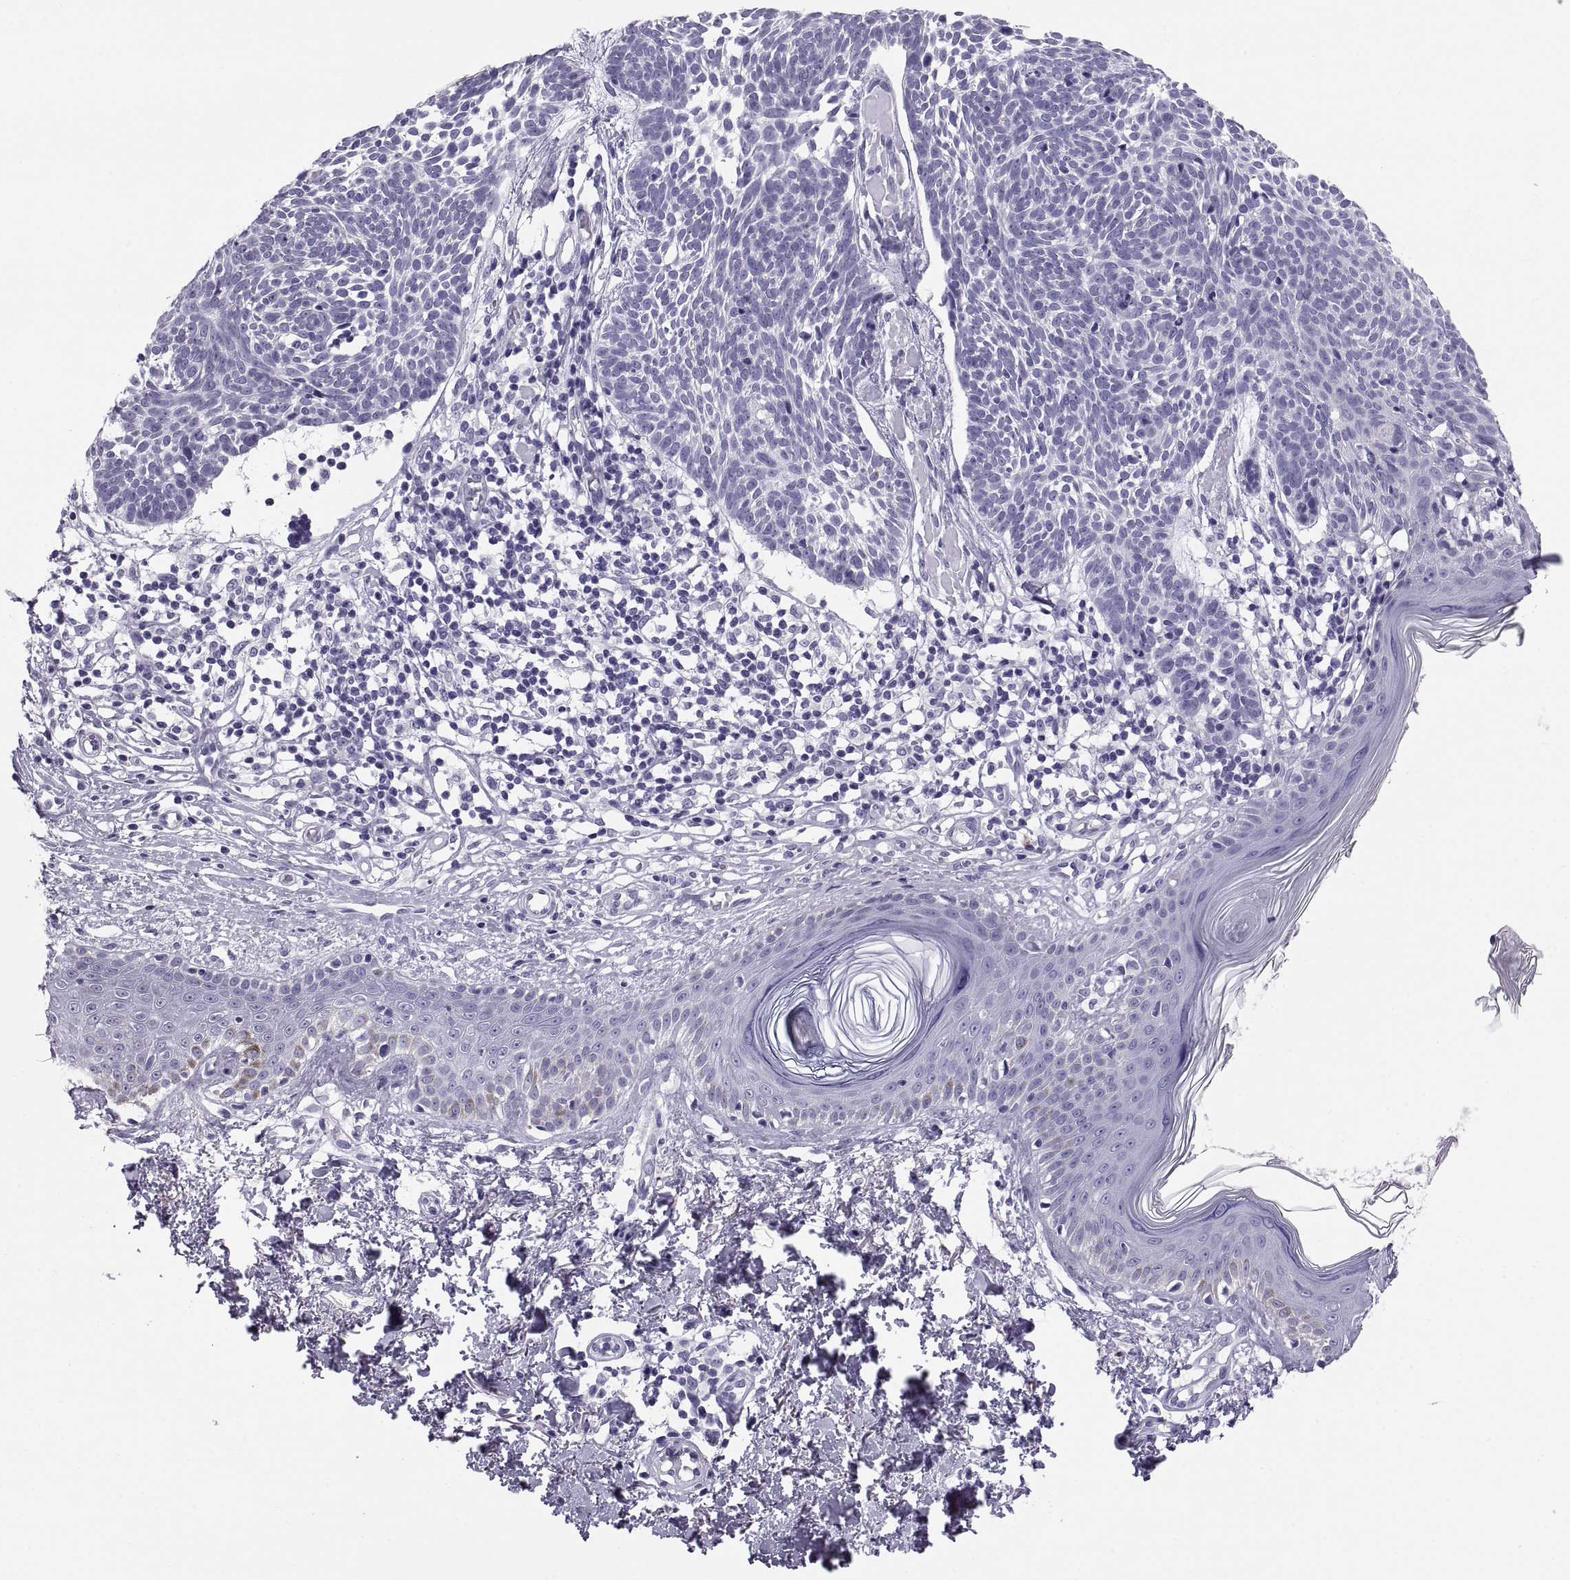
{"staining": {"intensity": "negative", "quantity": "none", "location": "none"}, "tissue": "skin cancer", "cell_type": "Tumor cells", "image_type": "cancer", "snomed": [{"axis": "morphology", "description": "Basal cell carcinoma"}, {"axis": "topography", "description": "Skin"}], "caption": "This is a photomicrograph of immunohistochemistry (IHC) staining of basal cell carcinoma (skin), which shows no expression in tumor cells.", "gene": "CT47A10", "patient": {"sex": "male", "age": 85}}